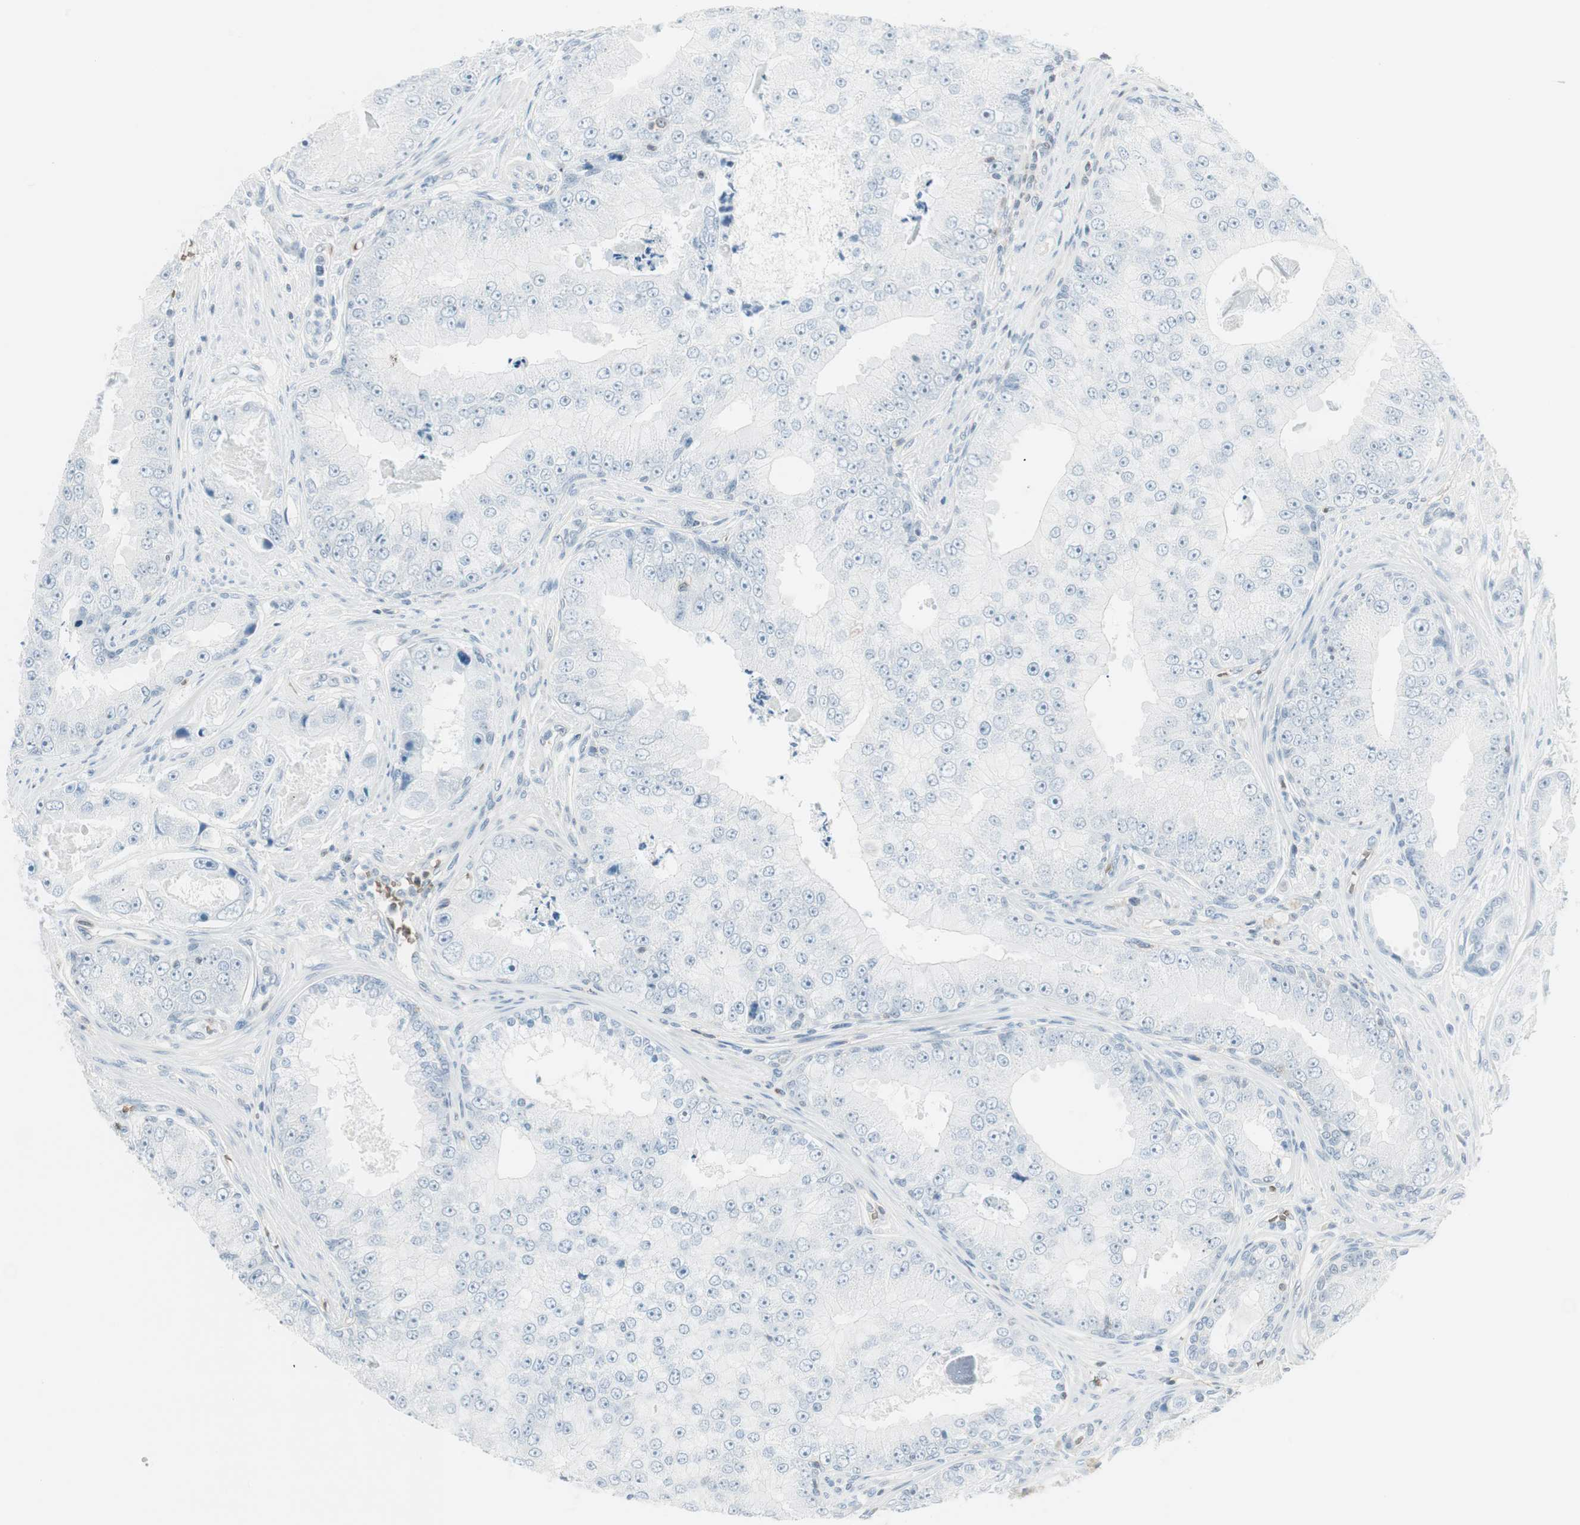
{"staining": {"intensity": "negative", "quantity": "none", "location": "none"}, "tissue": "prostate cancer", "cell_type": "Tumor cells", "image_type": "cancer", "snomed": [{"axis": "morphology", "description": "Adenocarcinoma, High grade"}, {"axis": "topography", "description": "Prostate"}], "caption": "Immunohistochemistry (IHC) of prostate high-grade adenocarcinoma demonstrates no expression in tumor cells.", "gene": "MAP4K1", "patient": {"sex": "male", "age": 73}}